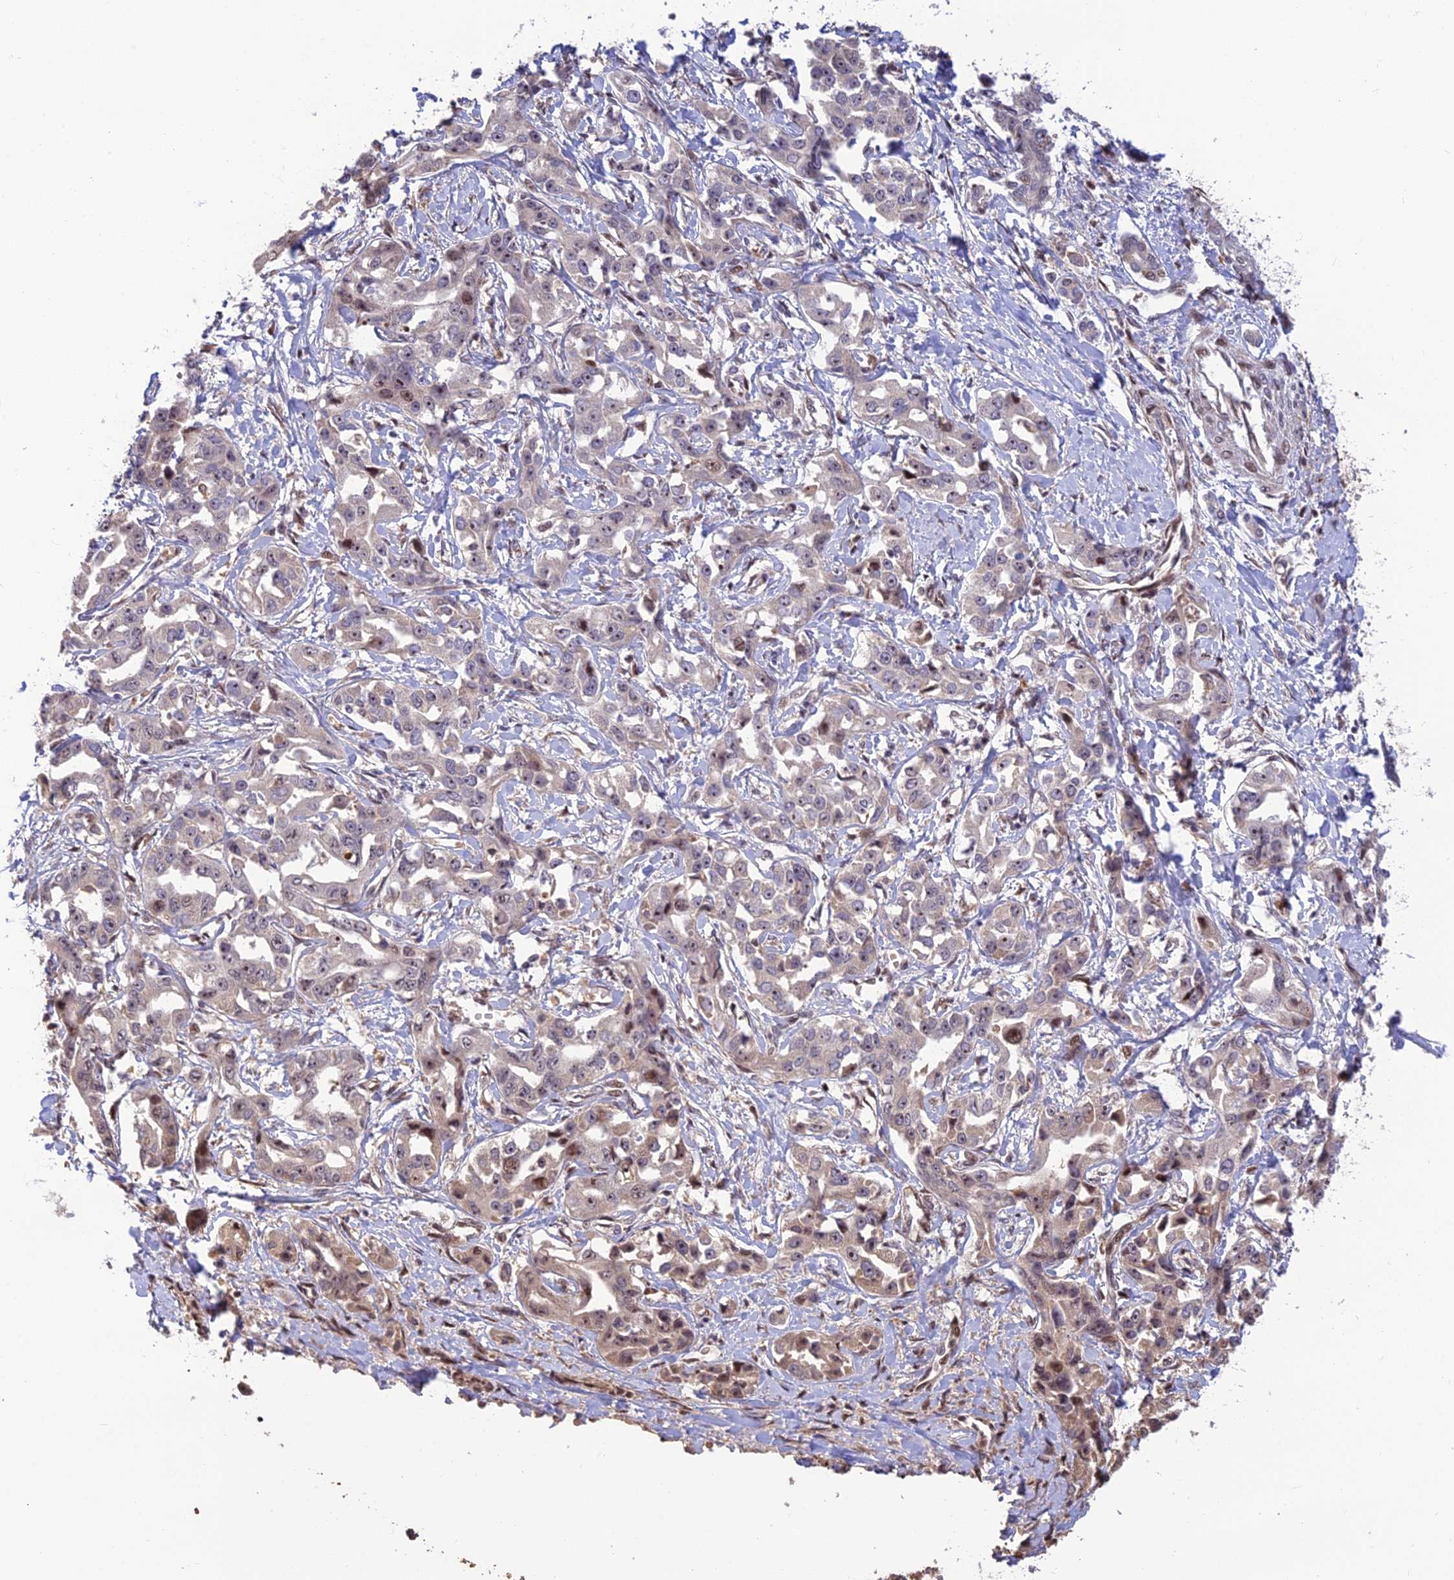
{"staining": {"intensity": "weak", "quantity": "<25%", "location": "cytoplasmic/membranous"}, "tissue": "liver cancer", "cell_type": "Tumor cells", "image_type": "cancer", "snomed": [{"axis": "morphology", "description": "Cholangiocarcinoma"}, {"axis": "topography", "description": "Liver"}], "caption": "DAB immunohistochemical staining of human liver cancer (cholangiocarcinoma) reveals no significant staining in tumor cells.", "gene": "UFSP2", "patient": {"sex": "male", "age": 59}}